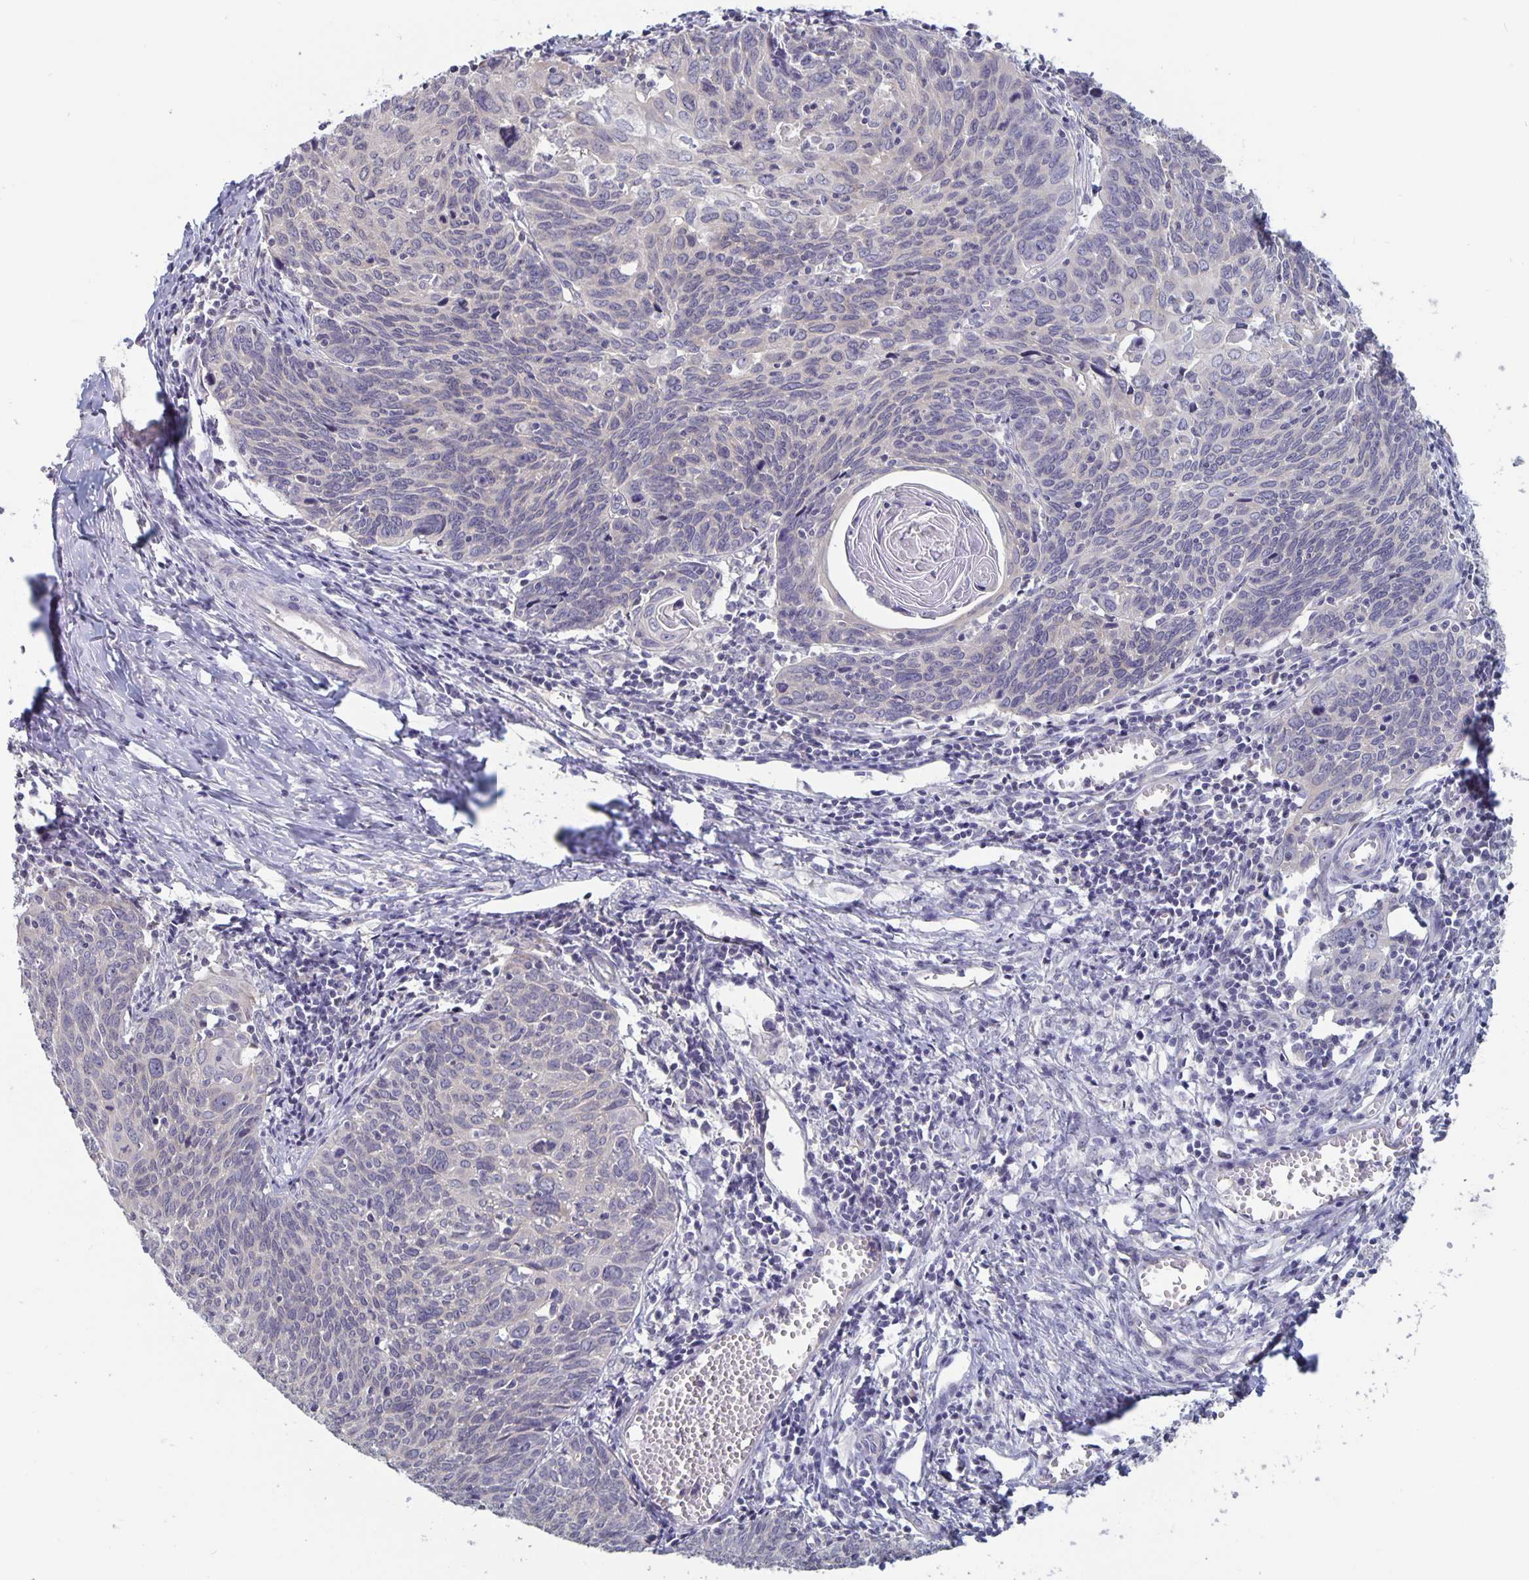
{"staining": {"intensity": "negative", "quantity": "none", "location": "none"}, "tissue": "cervical cancer", "cell_type": "Tumor cells", "image_type": "cancer", "snomed": [{"axis": "morphology", "description": "Squamous cell carcinoma, NOS"}, {"axis": "topography", "description": "Cervix"}], "caption": "Immunohistochemistry (IHC) histopathology image of neoplastic tissue: human cervical cancer stained with DAB (3,3'-diaminobenzidine) exhibits no significant protein expression in tumor cells. (DAB immunohistochemistry, high magnification).", "gene": "PLCB3", "patient": {"sex": "female", "age": 39}}